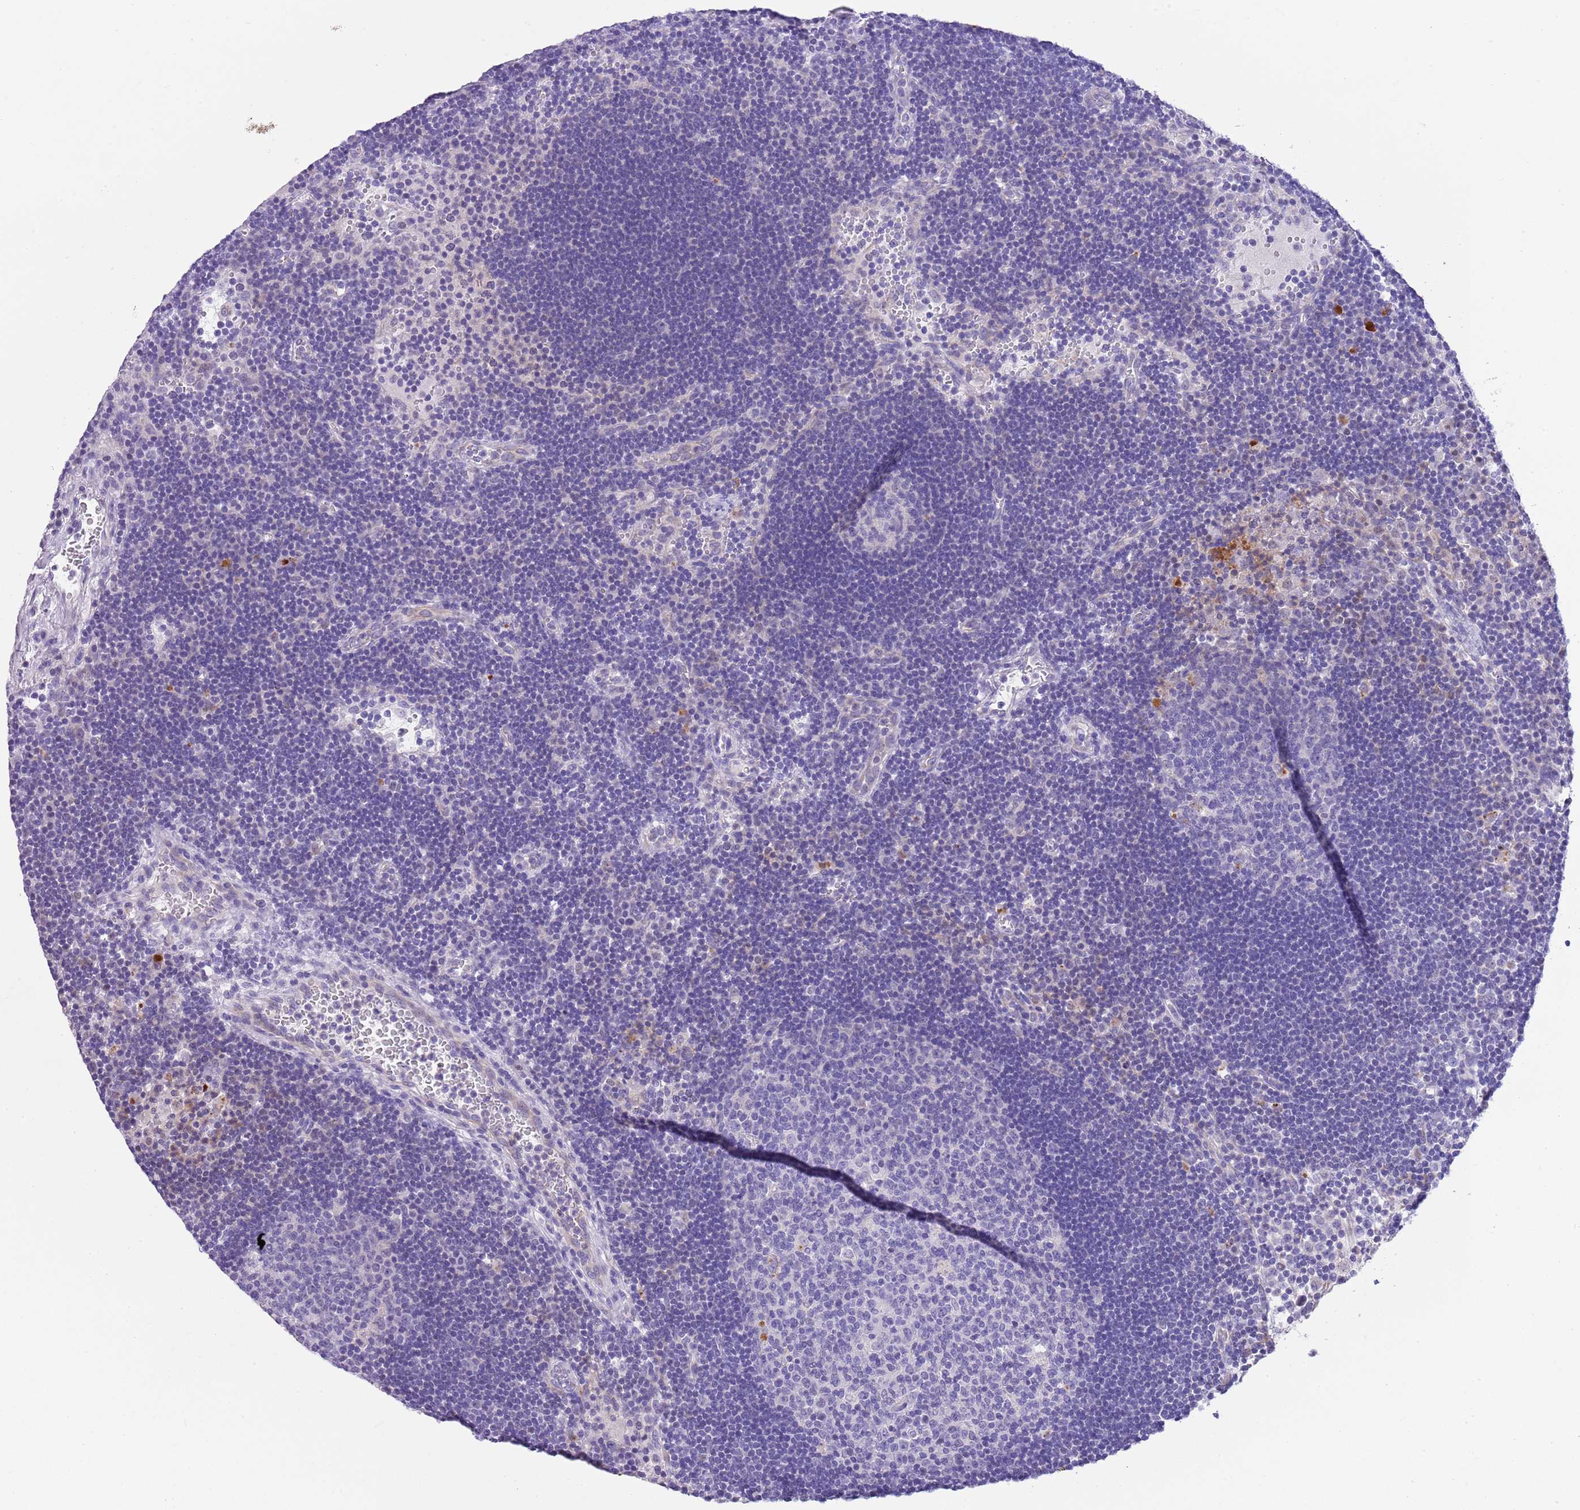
{"staining": {"intensity": "negative", "quantity": "none", "location": "none"}, "tissue": "lymph node", "cell_type": "Germinal center cells", "image_type": "normal", "snomed": [{"axis": "morphology", "description": "Normal tissue, NOS"}, {"axis": "topography", "description": "Lymph node"}], "caption": "Immunohistochemical staining of normal human lymph node exhibits no significant positivity in germinal center cells. (Brightfield microscopy of DAB IHC at high magnification).", "gene": "ABHD17C", "patient": {"sex": "male", "age": 62}}